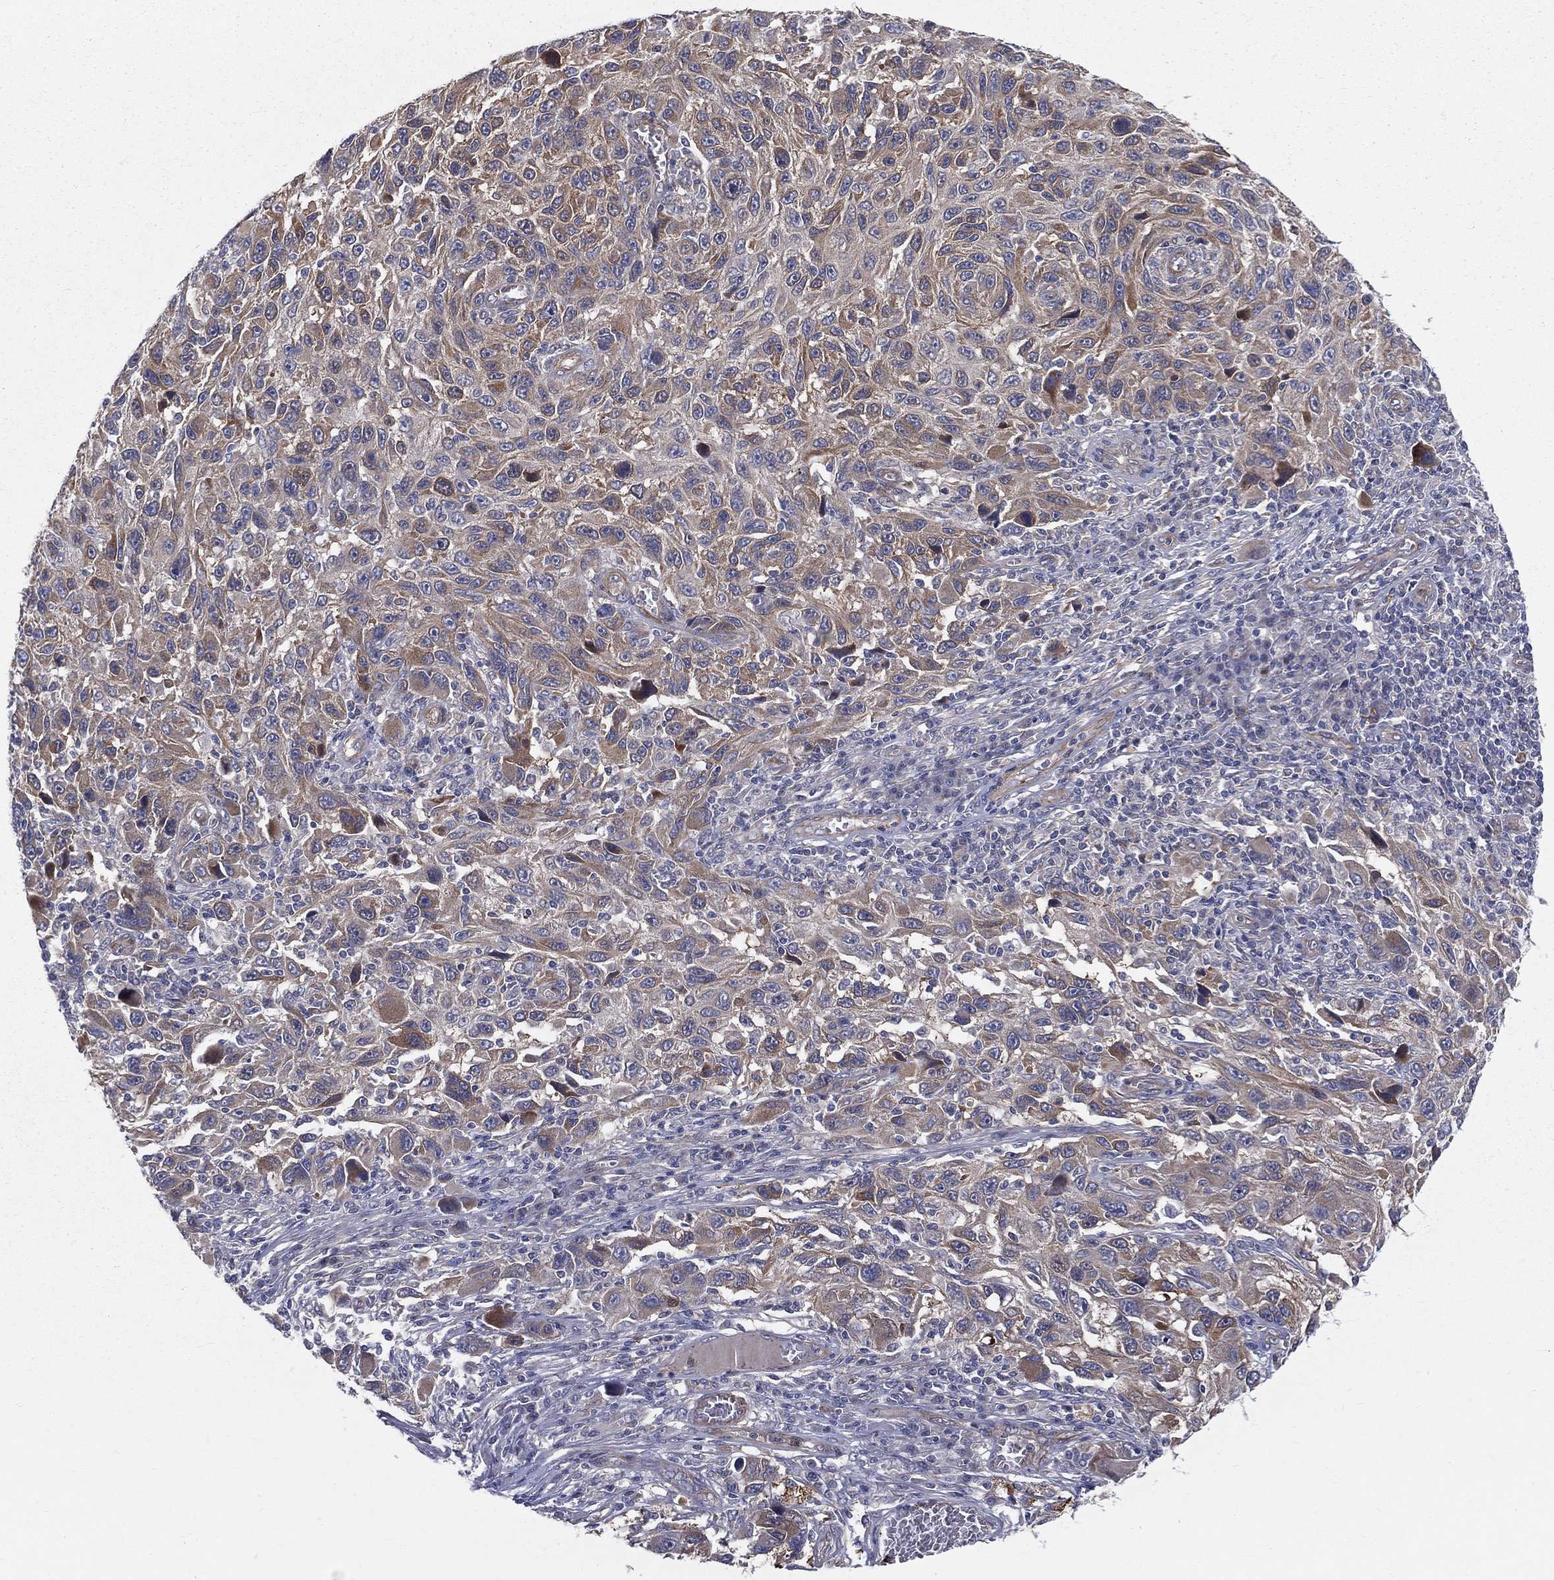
{"staining": {"intensity": "moderate", "quantity": "25%-75%", "location": "cytoplasmic/membranous"}, "tissue": "melanoma", "cell_type": "Tumor cells", "image_type": "cancer", "snomed": [{"axis": "morphology", "description": "Malignant melanoma, NOS"}, {"axis": "topography", "description": "Skin"}], "caption": "A histopathology image of melanoma stained for a protein demonstrates moderate cytoplasmic/membranous brown staining in tumor cells. (DAB (3,3'-diaminobenzidine) IHC with brightfield microscopy, high magnification).", "gene": "POMZP3", "patient": {"sex": "male", "age": 53}}